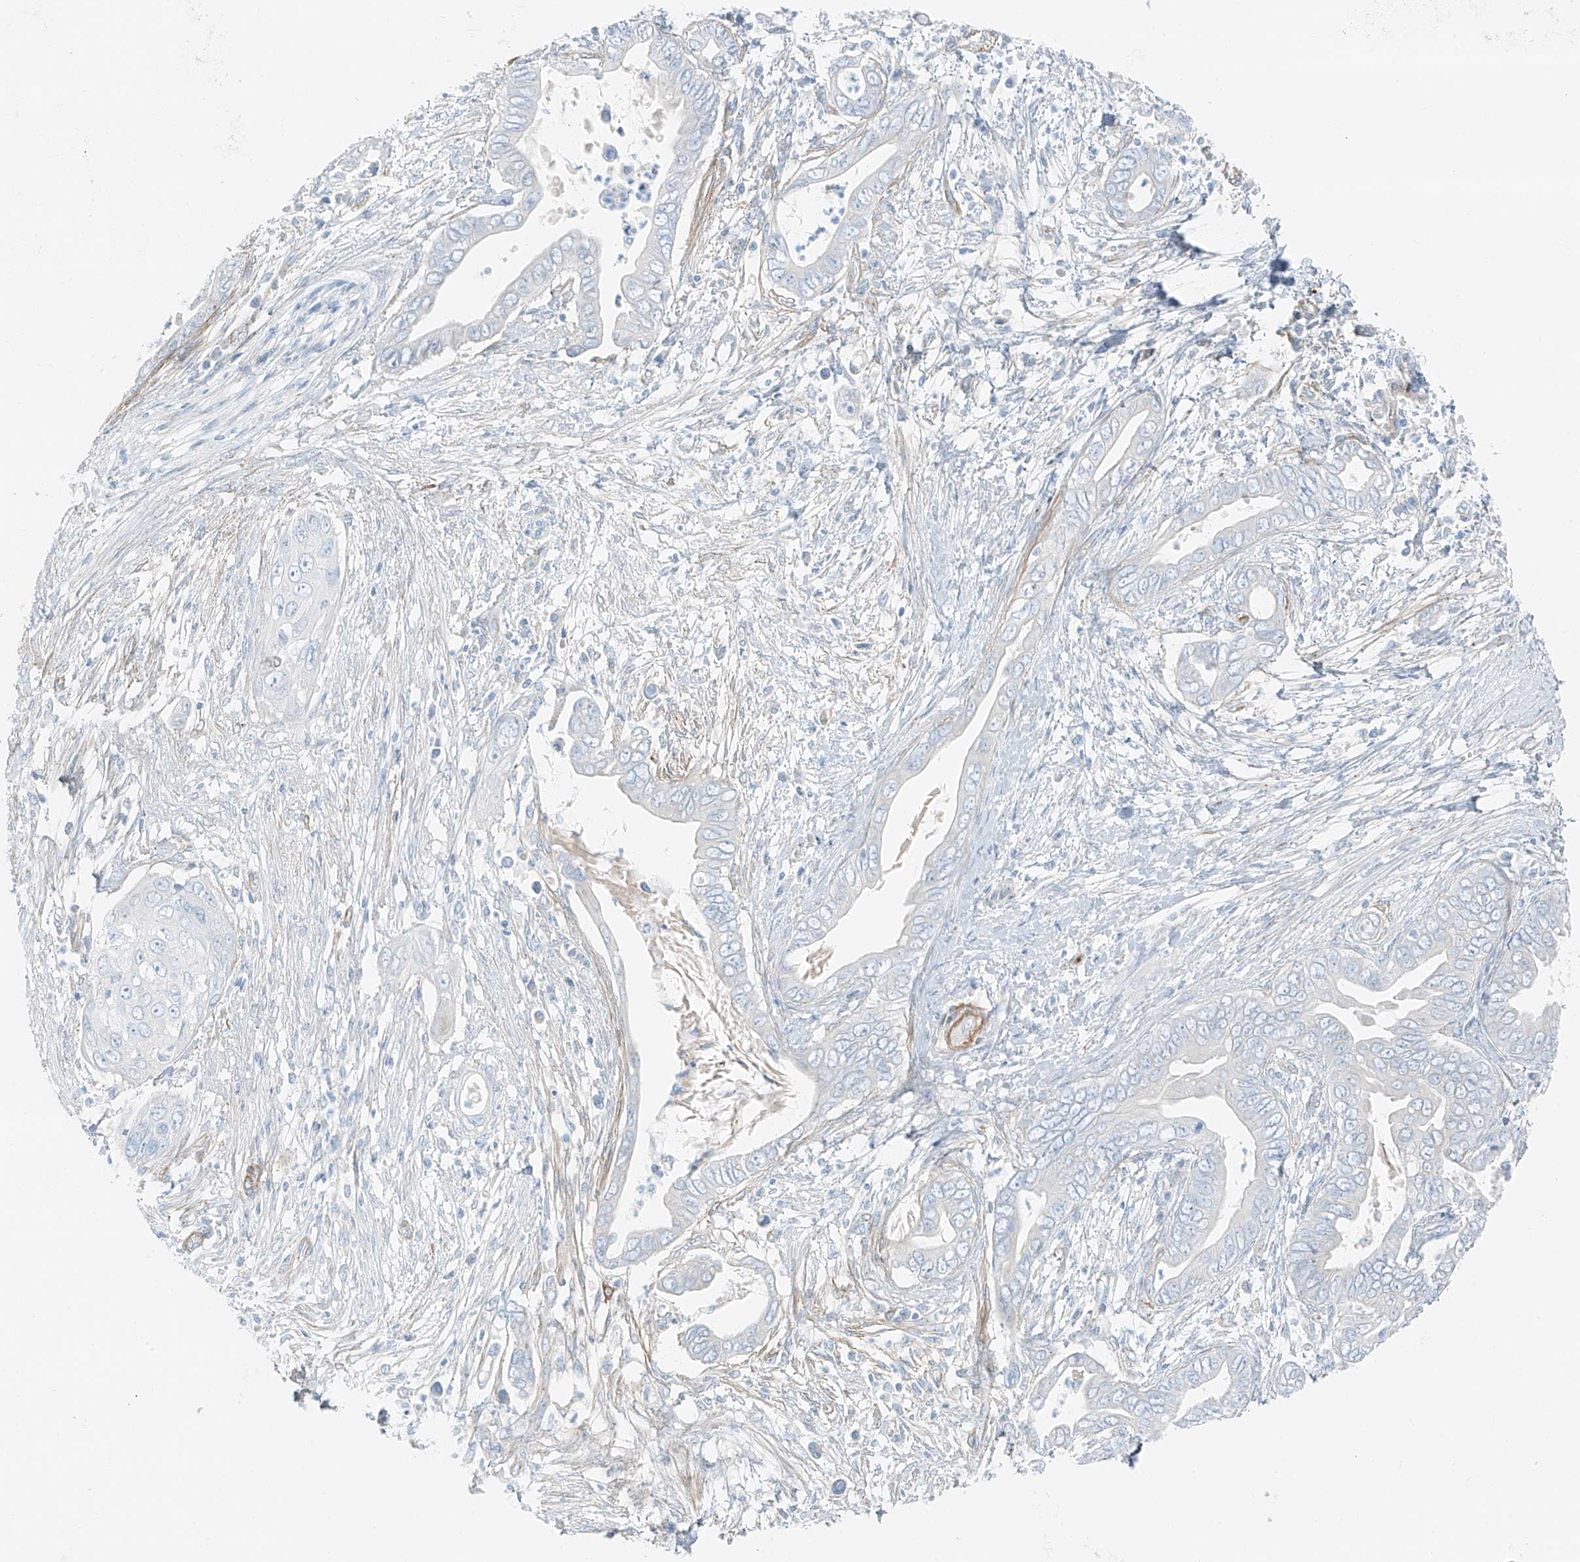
{"staining": {"intensity": "negative", "quantity": "none", "location": "none"}, "tissue": "pancreatic cancer", "cell_type": "Tumor cells", "image_type": "cancer", "snomed": [{"axis": "morphology", "description": "Adenocarcinoma, NOS"}, {"axis": "topography", "description": "Pancreas"}], "caption": "Tumor cells show no significant protein staining in pancreatic cancer (adenocarcinoma).", "gene": "SMCP", "patient": {"sex": "male", "age": 75}}